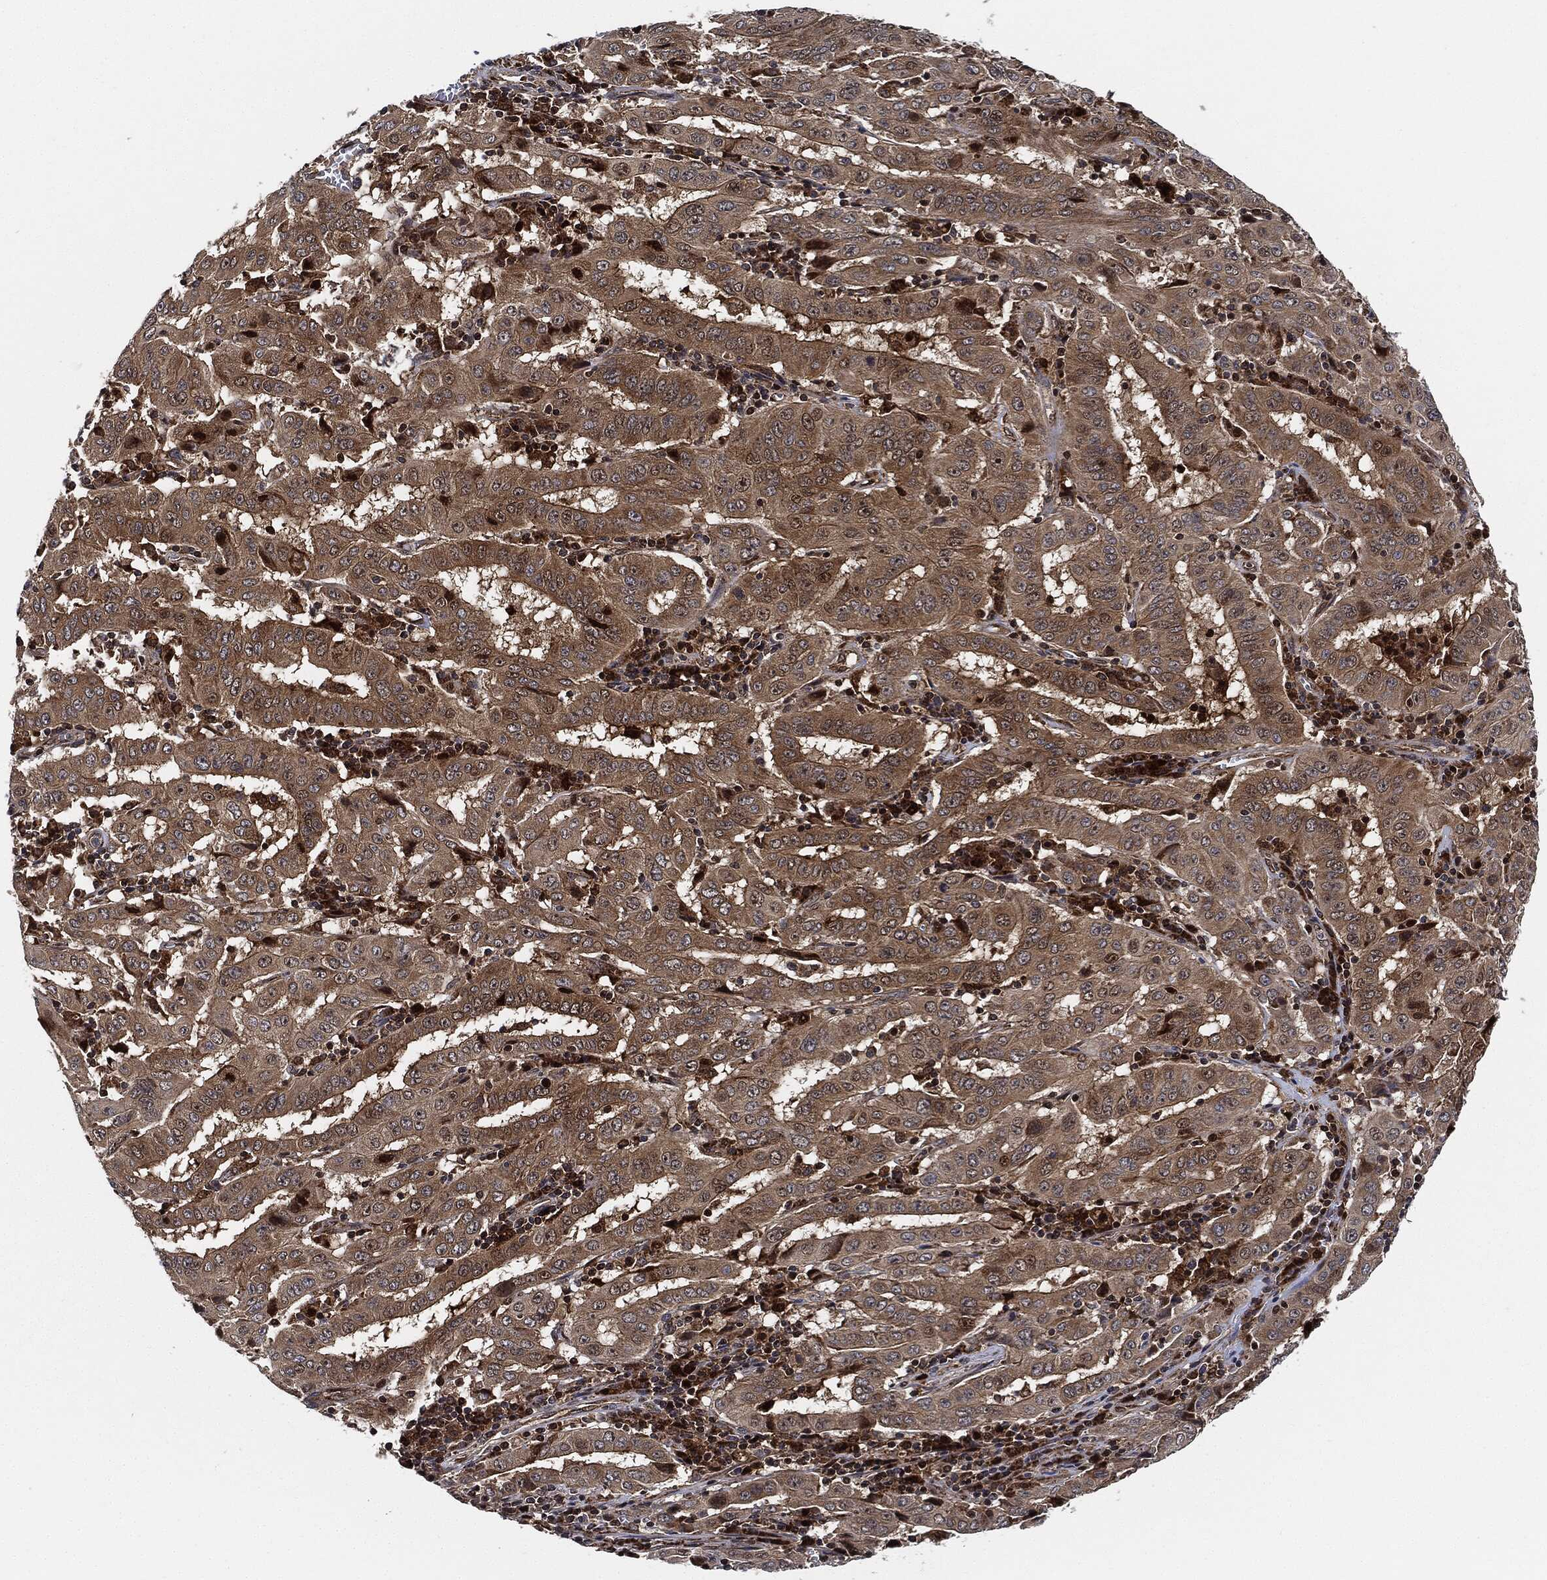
{"staining": {"intensity": "moderate", "quantity": ">75%", "location": "cytoplasmic/membranous"}, "tissue": "pancreatic cancer", "cell_type": "Tumor cells", "image_type": "cancer", "snomed": [{"axis": "morphology", "description": "Adenocarcinoma, NOS"}, {"axis": "topography", "description": "Pancreas"}], "caption": "An immunohistochemistry histopathology image of tumor tissue is shown. Protein staining in brown shows moderate cytoplasmic/membranous positivity in pancreatic cancer within tumor cells.", "gene": "RNASEL", "patient": {"sex": "male", "age": 63}}